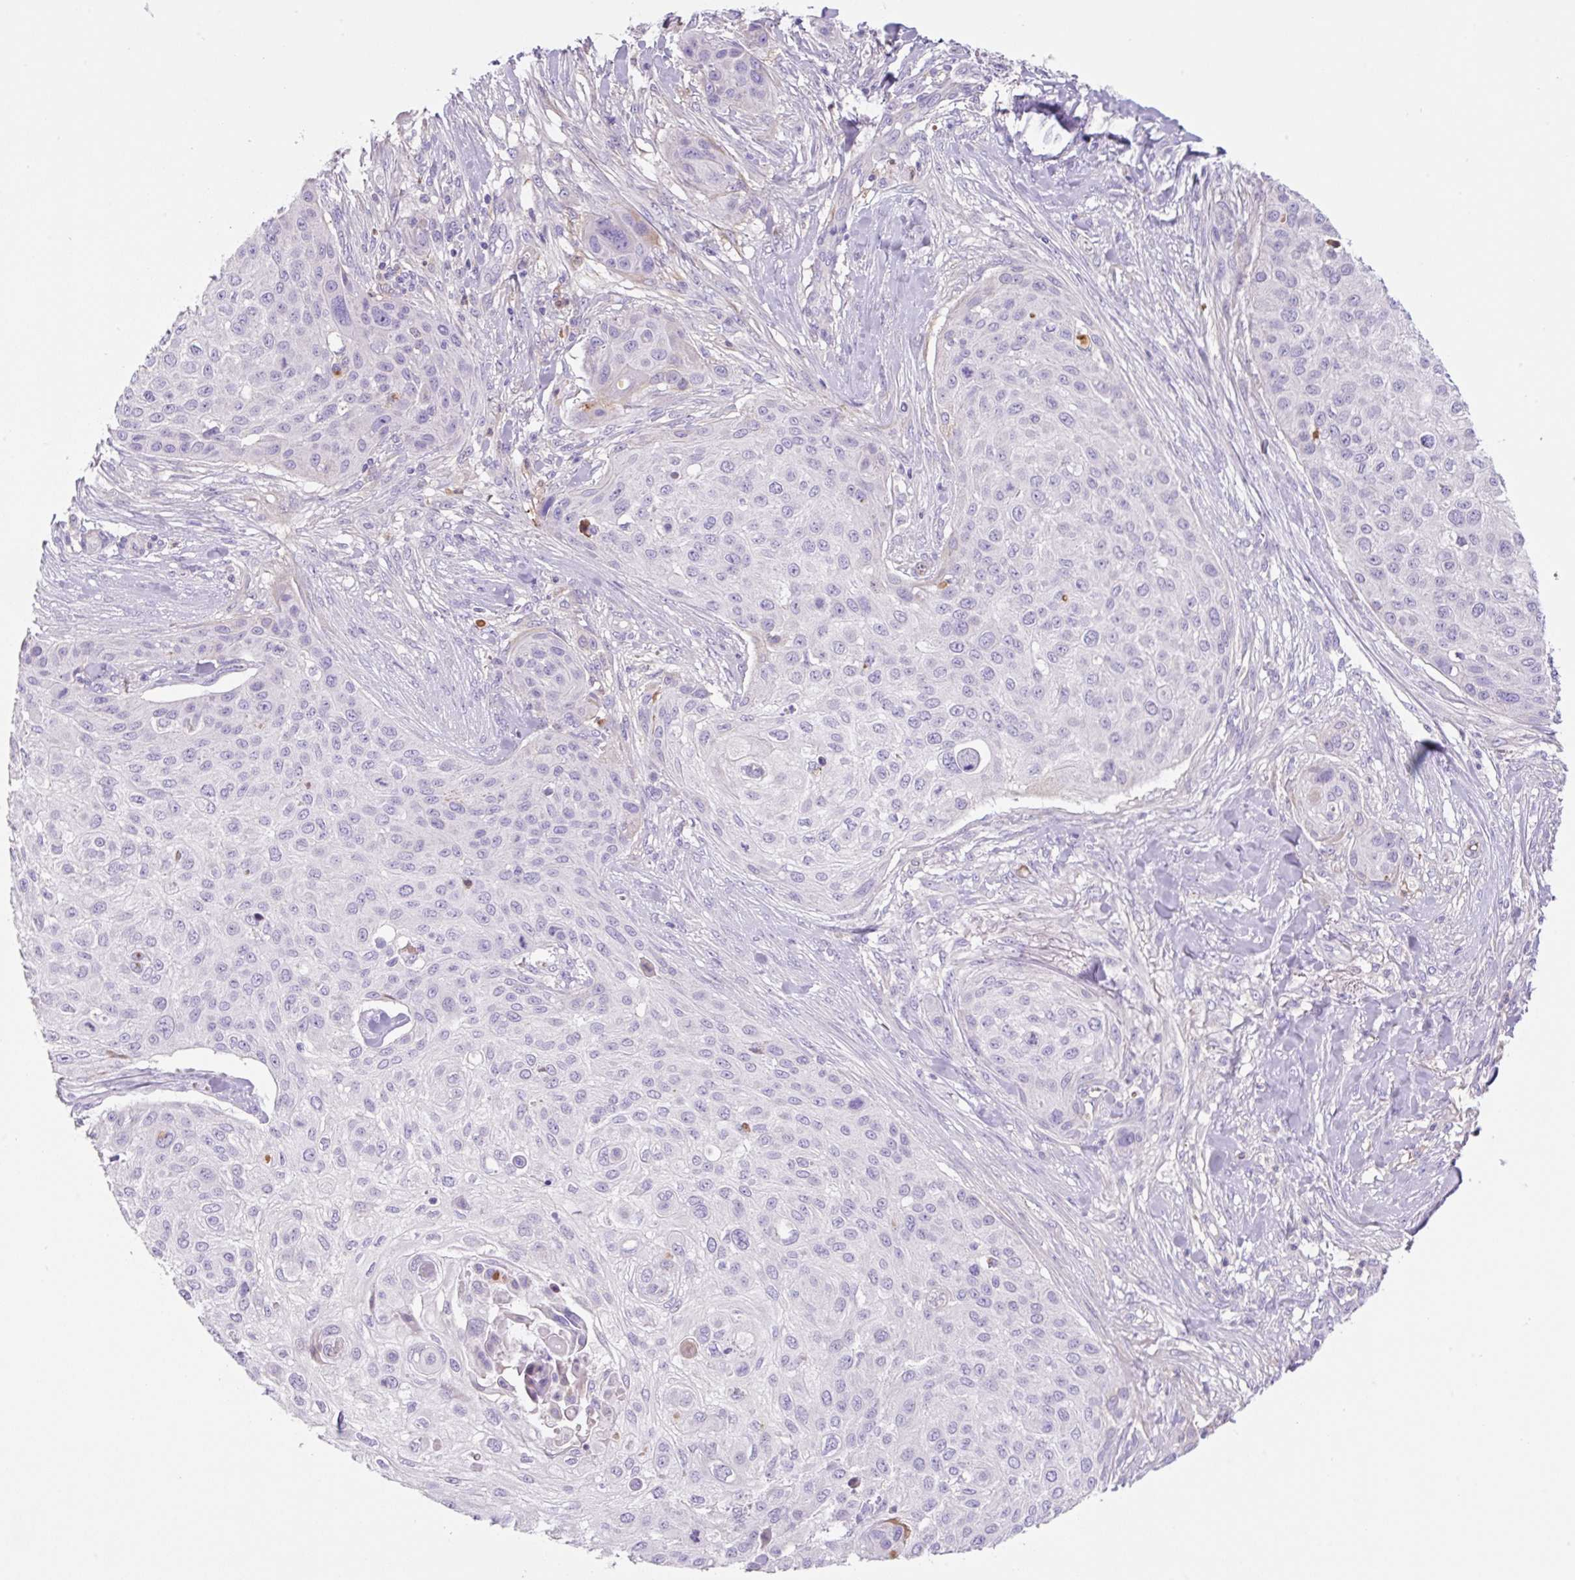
{"staining": {"intensity": "negative", "quantity": "none", "location": "none"}, "tissue": "skin cancer", "cell_type": "Tumor cells", "image_type": "cancer", "snomed": [{"axis": "morphology", "description": "Squamous cell carcinoma, NOS"}, {"axis": "topography", "description": "Skin"}], "caption": "Skin cancer (squamous cell carcinoma) stained for a protein using immunohistochemistry shows no expression tumor cells.", "gene": "TDRD15", "patient": {"sex": "female", "age": 87}}